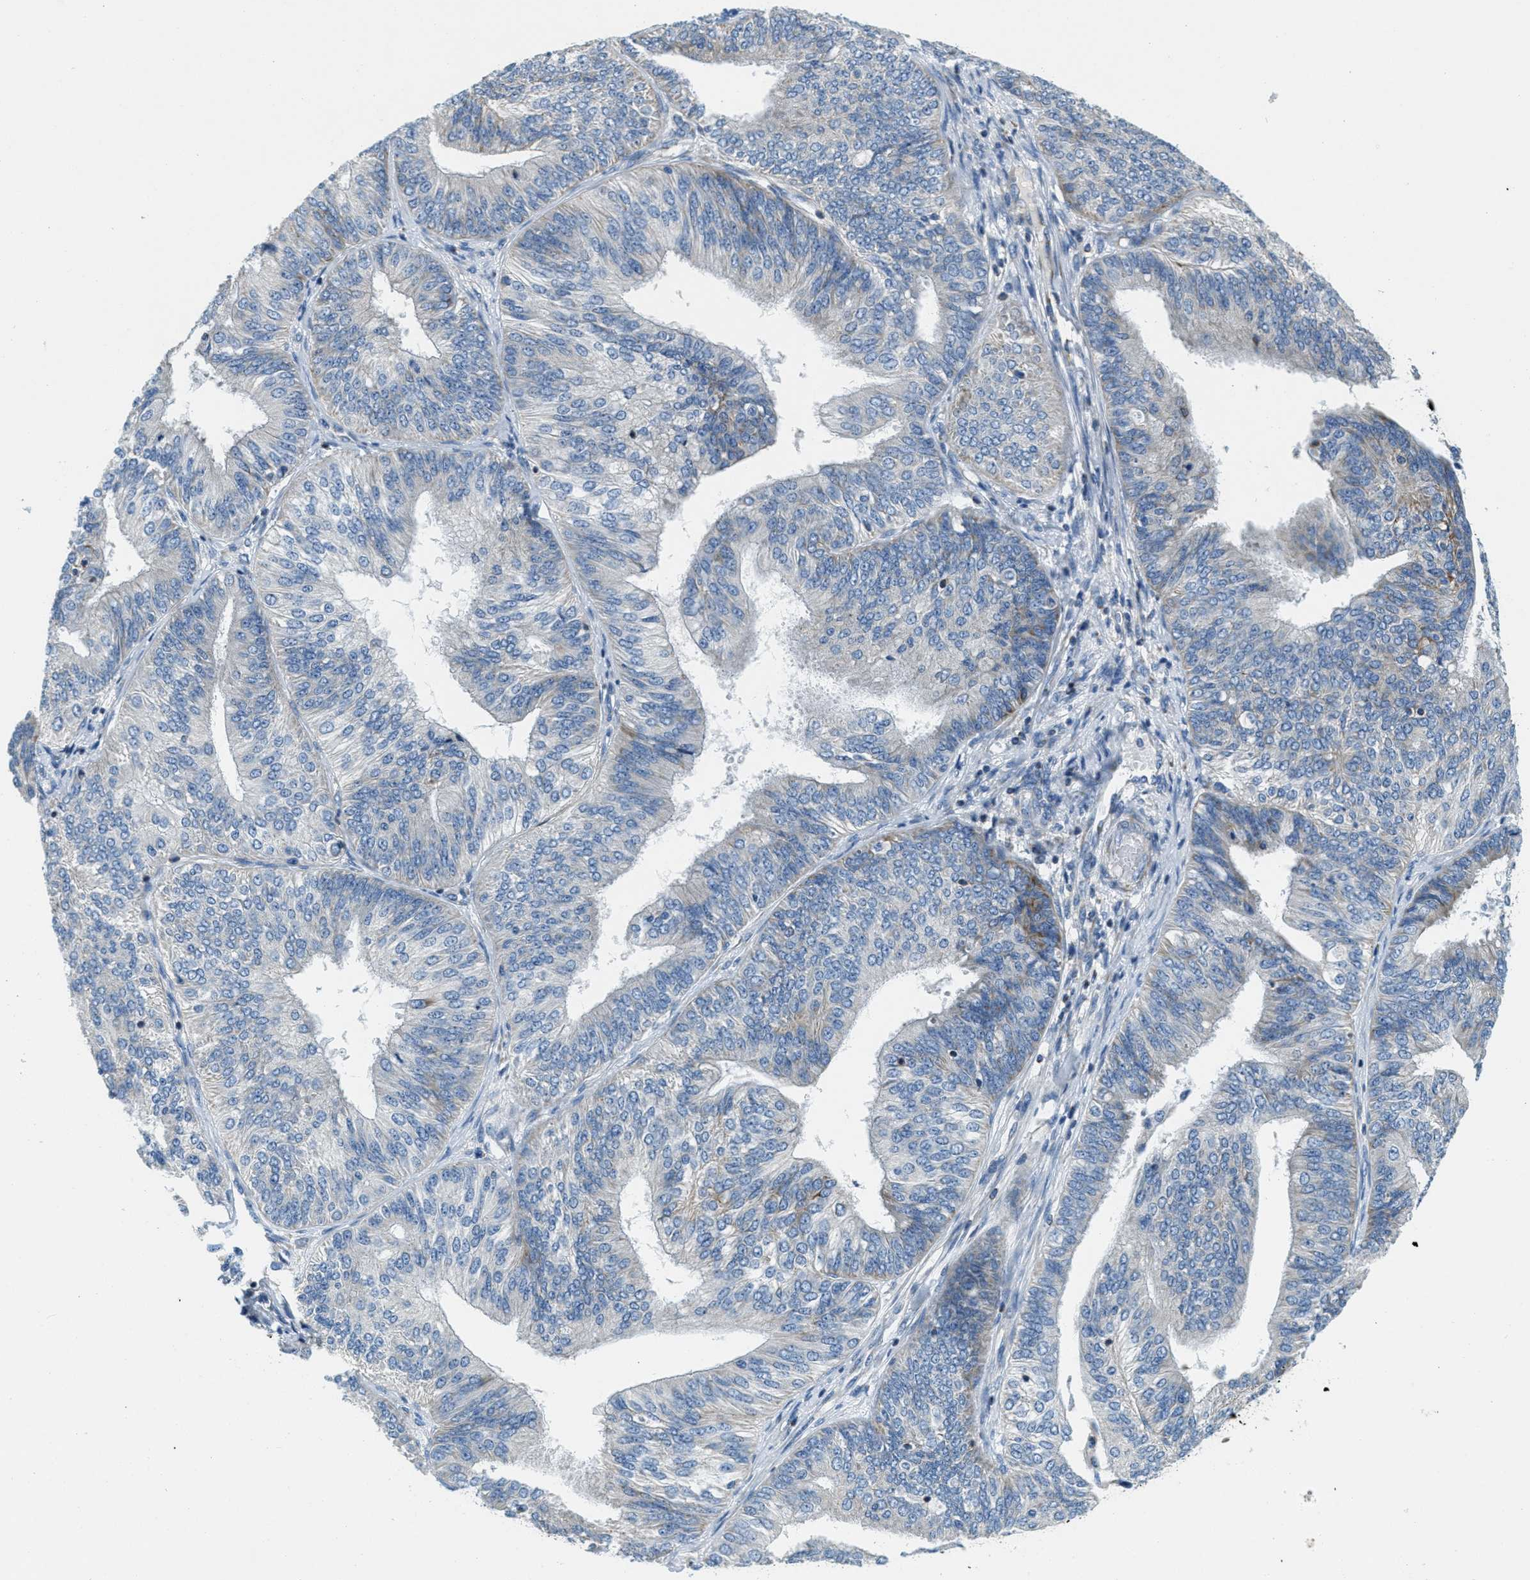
{"staining": {"intensity": "weak", "quantity": "<25%", "location": "cytoplasmic/membranous"}, "tissue": "endometrial cancer", "cell_type": "Tumor cells", "image_type": "cancer", "snomed": [{"axis": "morphology", "description": "Adenocarcinoma, NOS"}, {"axis": "topography", "description": "Endometrium"}], "caption": "There is no significant staining in tumor cells of endometrial cancer.", "gene": "CA4", "patient": {"sex": "female", "age": 58}}